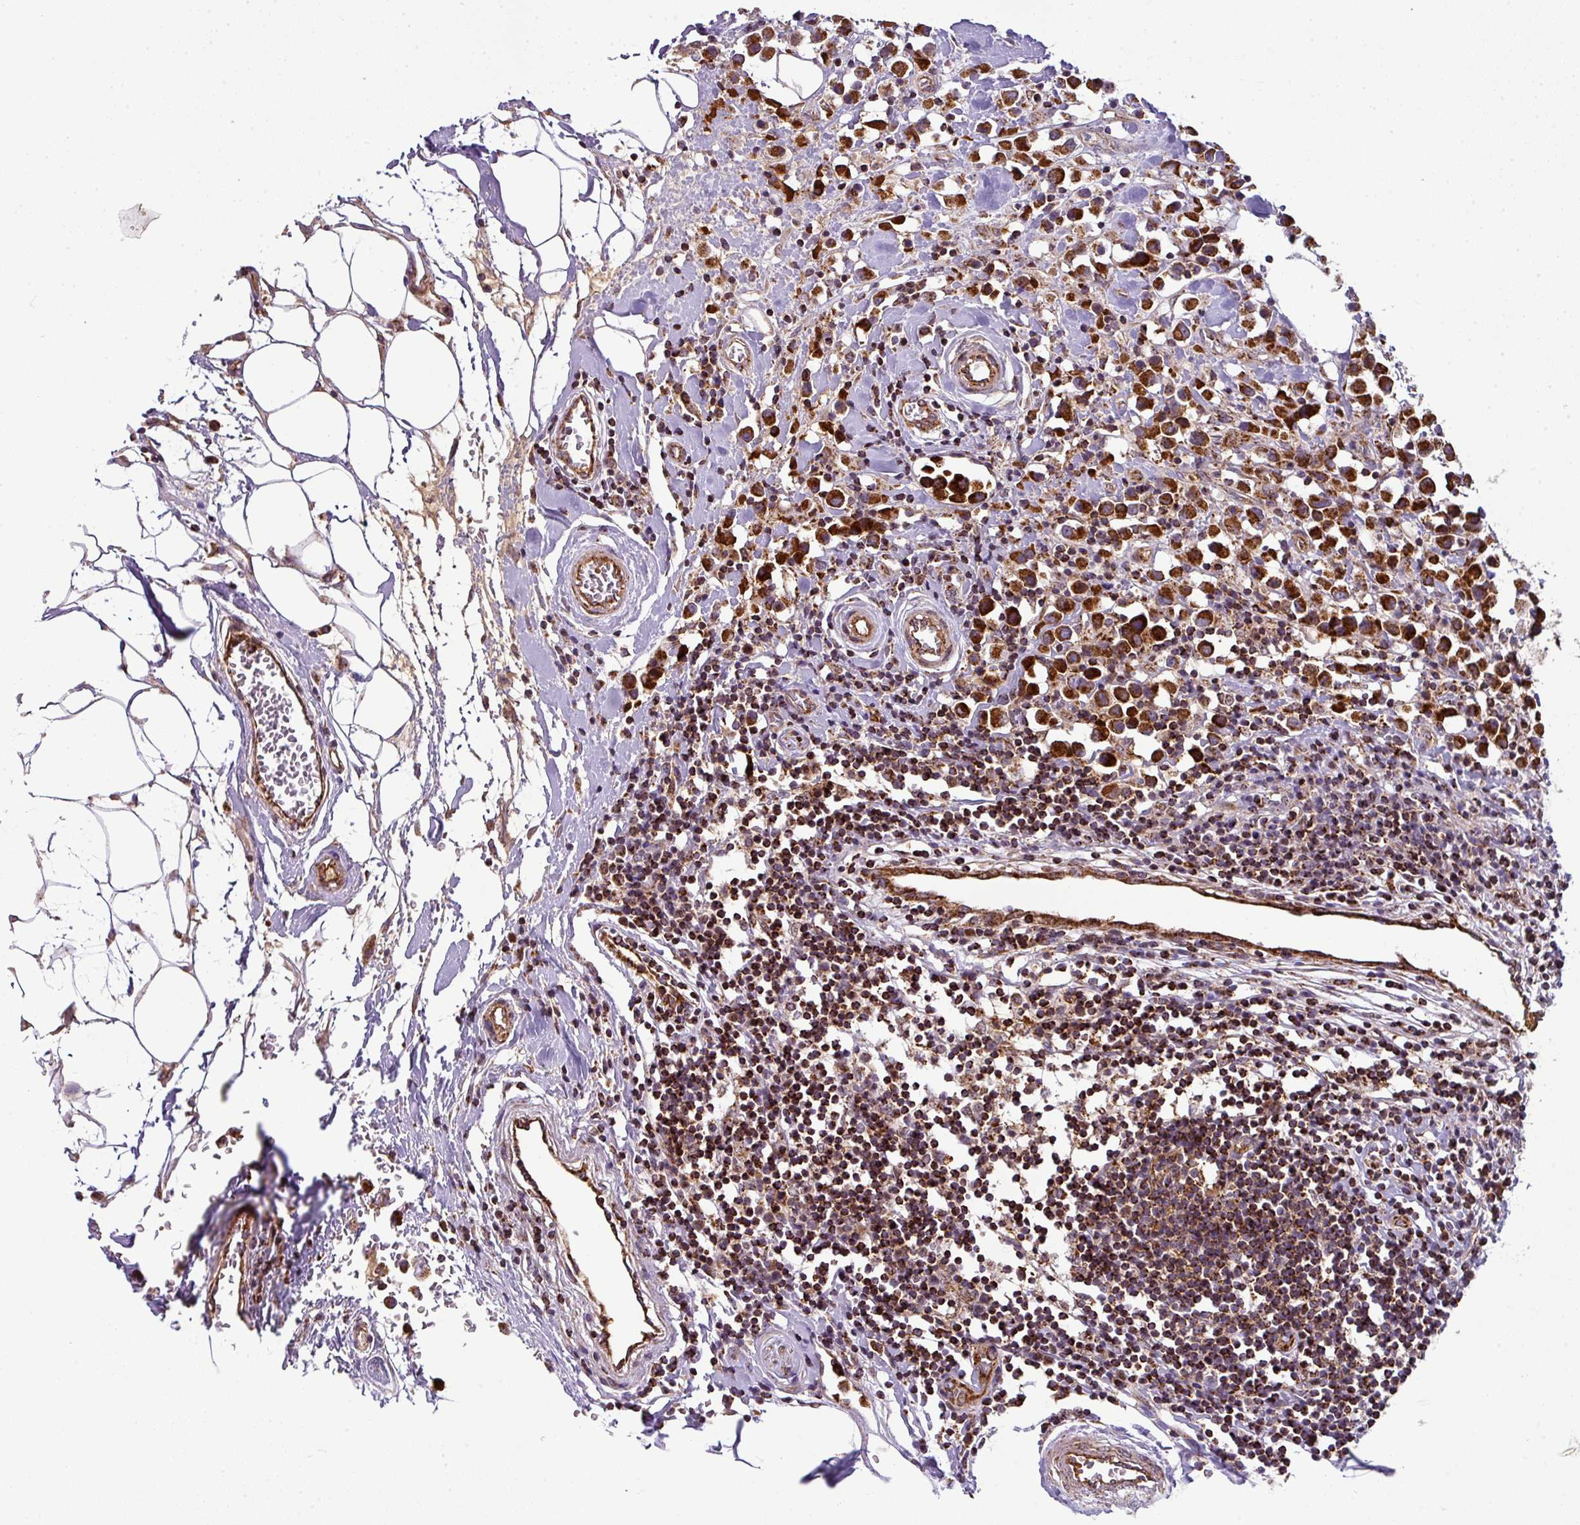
{"staining": {"intensity": "strong", "quantity": ">75%", "location": "cytoplasmic/membranous"}, "tissue": "breast cancer", "cell_type": "Tumor cells", "image_type": "cancer", "snomed": [{"axis": "morphology", "description": "Duct carcinoma"}, {"axis": "topography", "description": "Breast"}], "caption": "DAB immunohistochemical staining of human breast infiltrating ductal carcinoma displays strong cytoplasmic/membranous protein expression in about >75% of tumor cells.", "gene": "PRELID3B", "patient": {"sex": "female", "age": 61}}